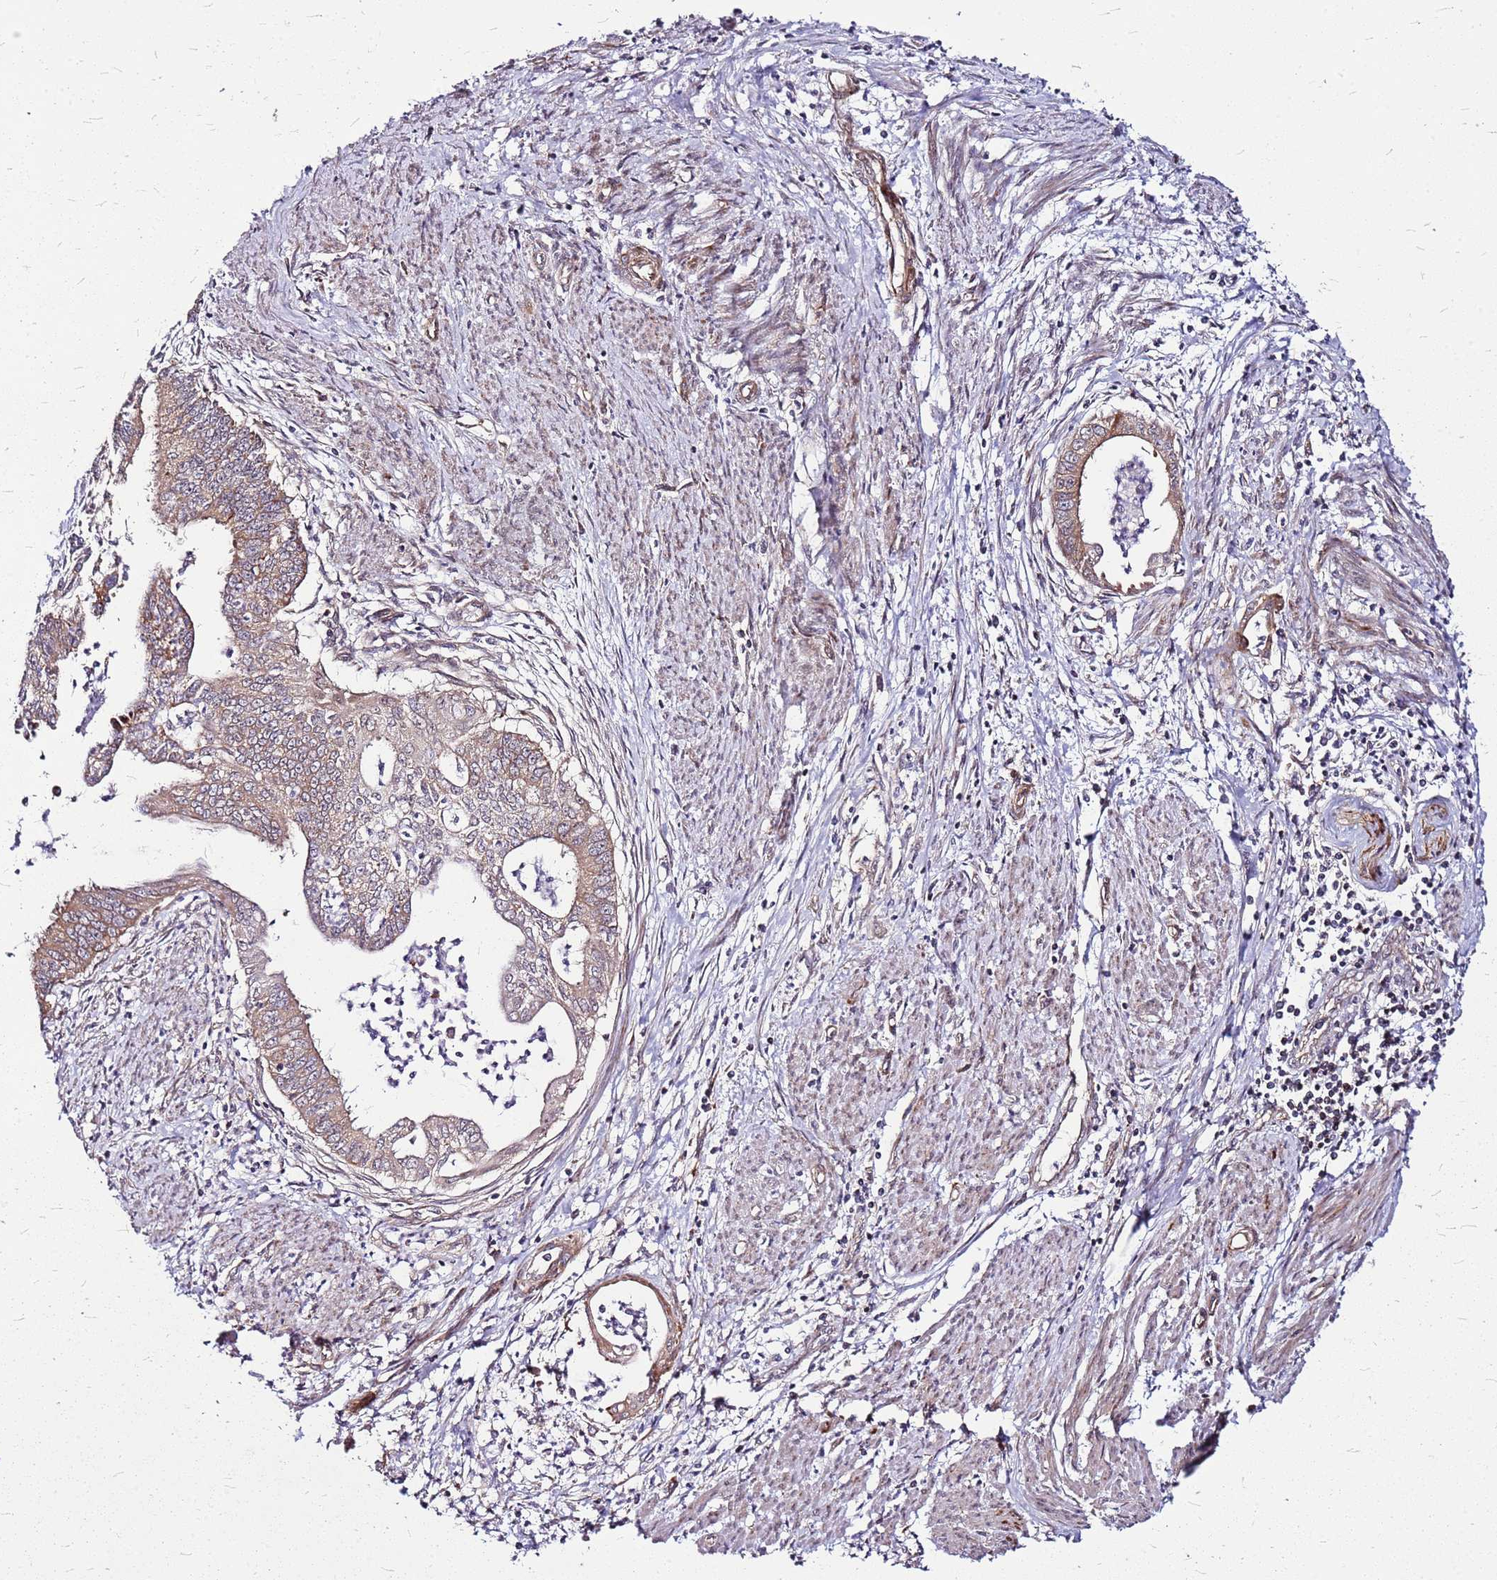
{"staining": {"intensity": "moderate", "quantity": "25%-75%", "location": "cytoplasmic/membranous"}, "tissue": "endometrial cancer", "cell_type": "Tumor cells", "image_type": "cancer", "snomed": [{"axis": "morphology", "description": "Adenocarcinoma, NOS"}, {"axis": "topography", "description": "Endometrium"}], "caption": "Adenocarcinoma (endometrial) stained for a protein exhibits moderate cytoplasmic/membranous positivity in tumor cells.", "gene": "OR51T1", "patient": {"sex": "female", "age": 73}}